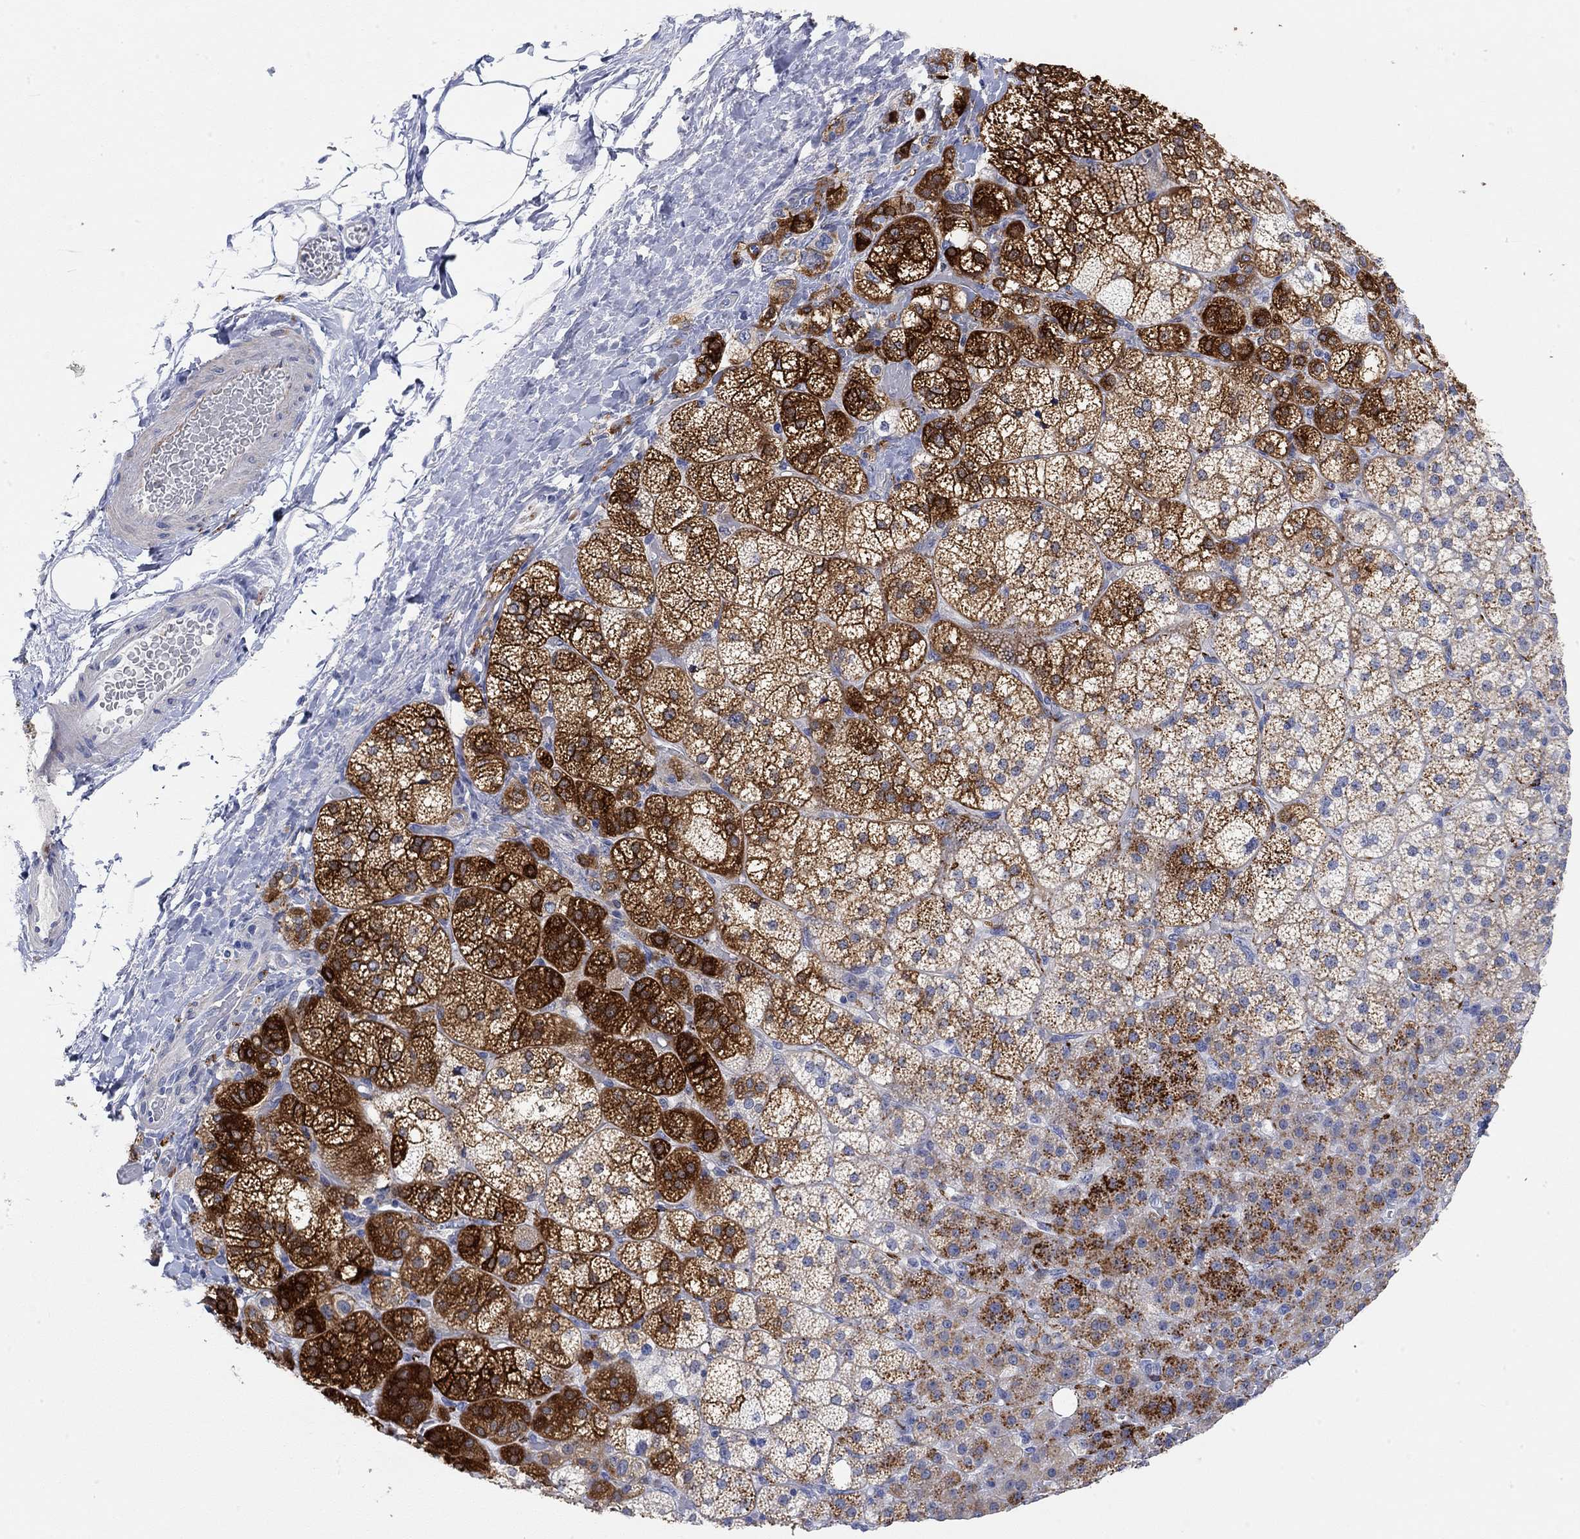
{"staining": {"intensity": "strong", "quantity": "<25%", "location": "cytoplasmic/membranous"}, "tissue": "adrenal gland", "cell_type": "Glandular cells", "image_type": "normal", "snomed": [{"axis": "morphology", "description": "Normal tissue, NOS"}, {"axis": "topography", "description": "Adrenal gland"}], "caption": "Strong cytoplasmic/membranous staining is present in approximately <25% of glandular cells in benign adrenal gland.", "gene": "VAT1L", "patient": {"sex": "female", "age": 60}}